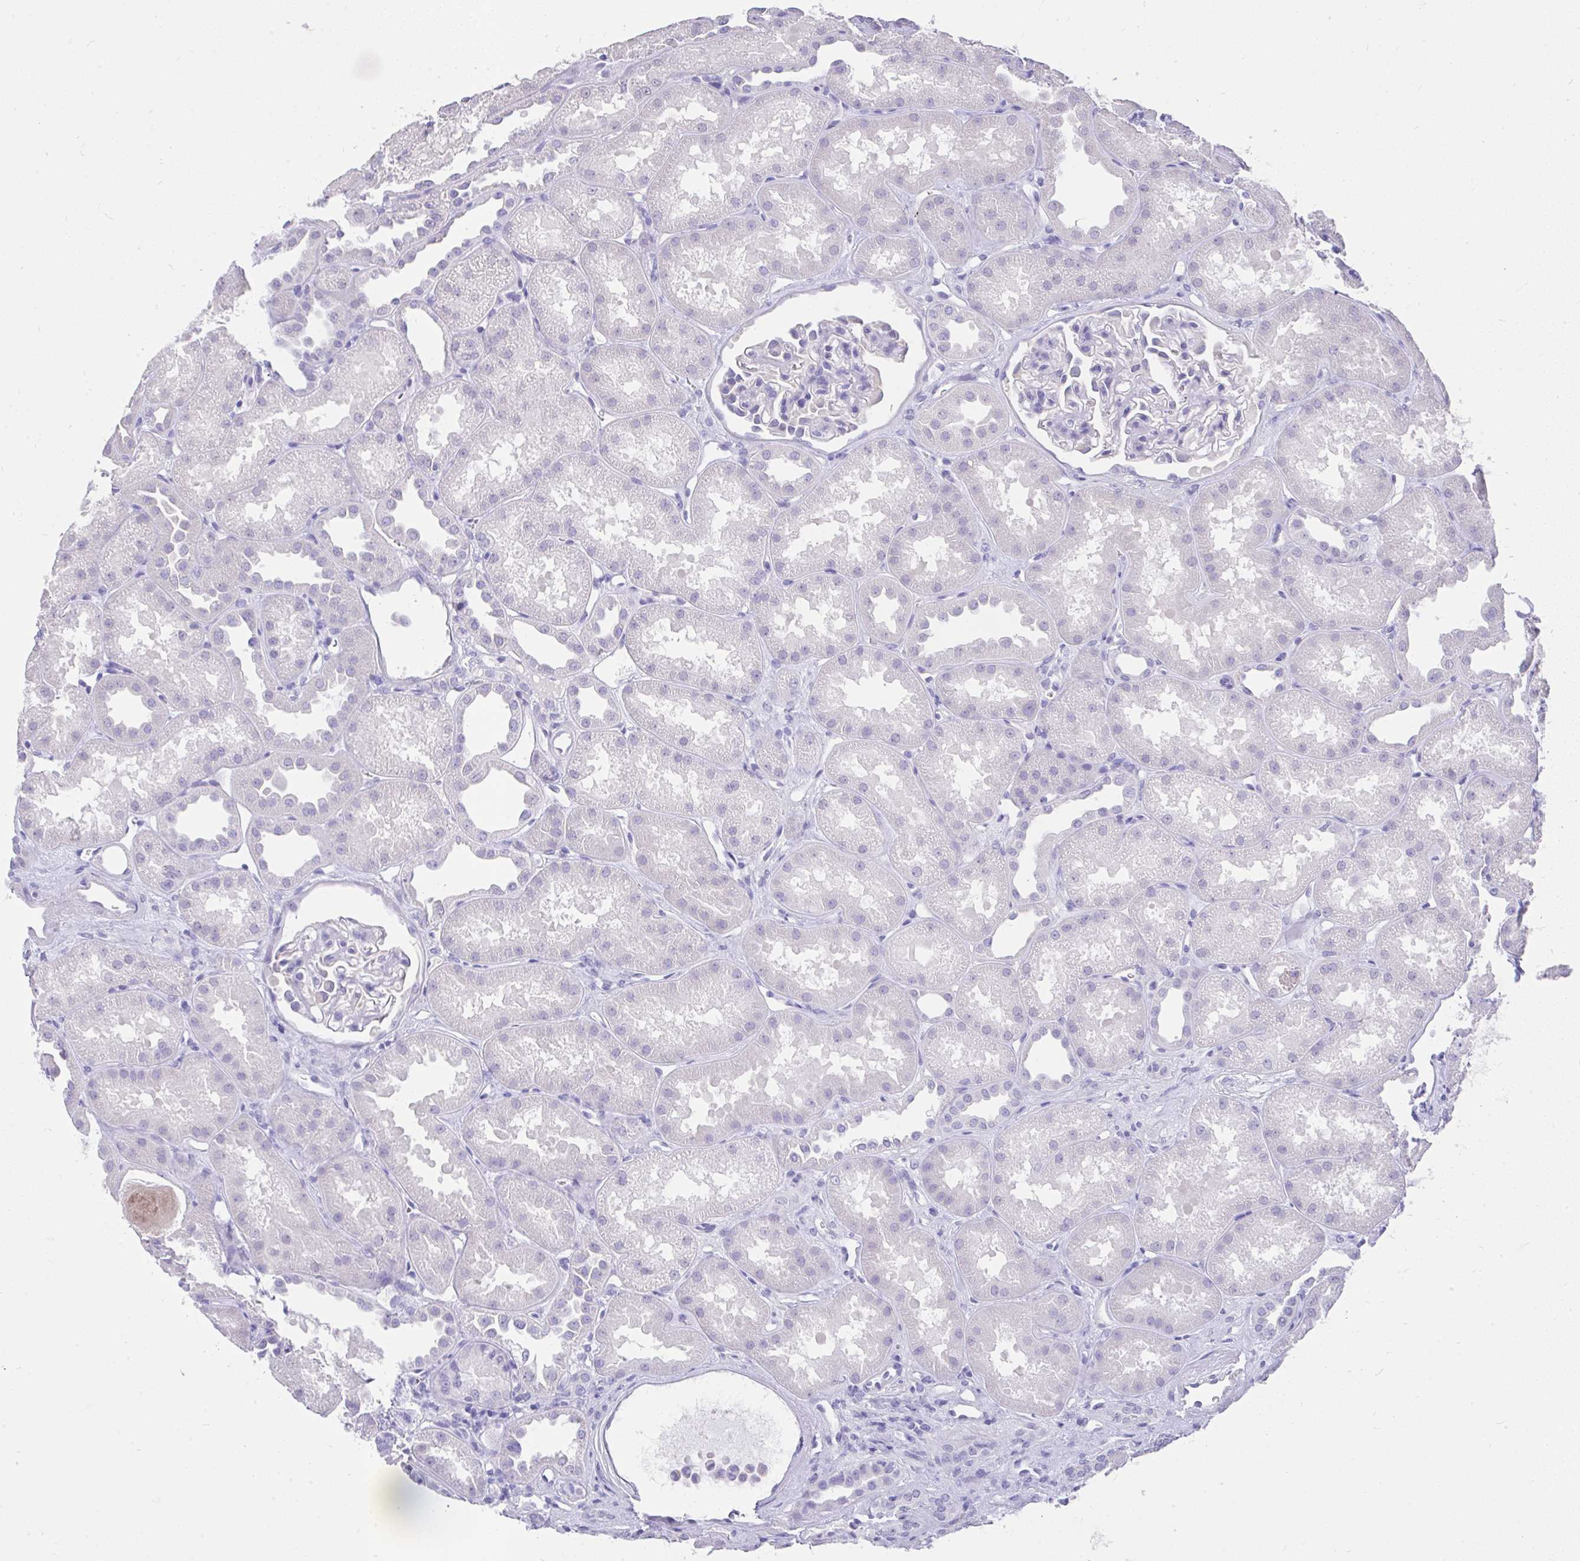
{"staining": {"intensity": "negative", "quantity": "none", "location": "none"}, "tissue": "kidney", "cell_type": "Cells in glomeruli", "image_type": "normal", "snomed": [{"axis": "morphology", "description": "Normal tissue, NOS"}, {"axis": "topography", "description": "Kidney"}], "caption": "Immunohistochemistry photomicrograph of benign human kidney stained for a protein (brown), which exhibits no positivity in cells in glomeruli. The staining was performed using DAB to visualize the protein expression in brown, while the nuclei were stained in blue with hematoxylin (Magnification: 20x).", "gene": "MS4A12", "patient": {"sex": "male", "age": 61}}